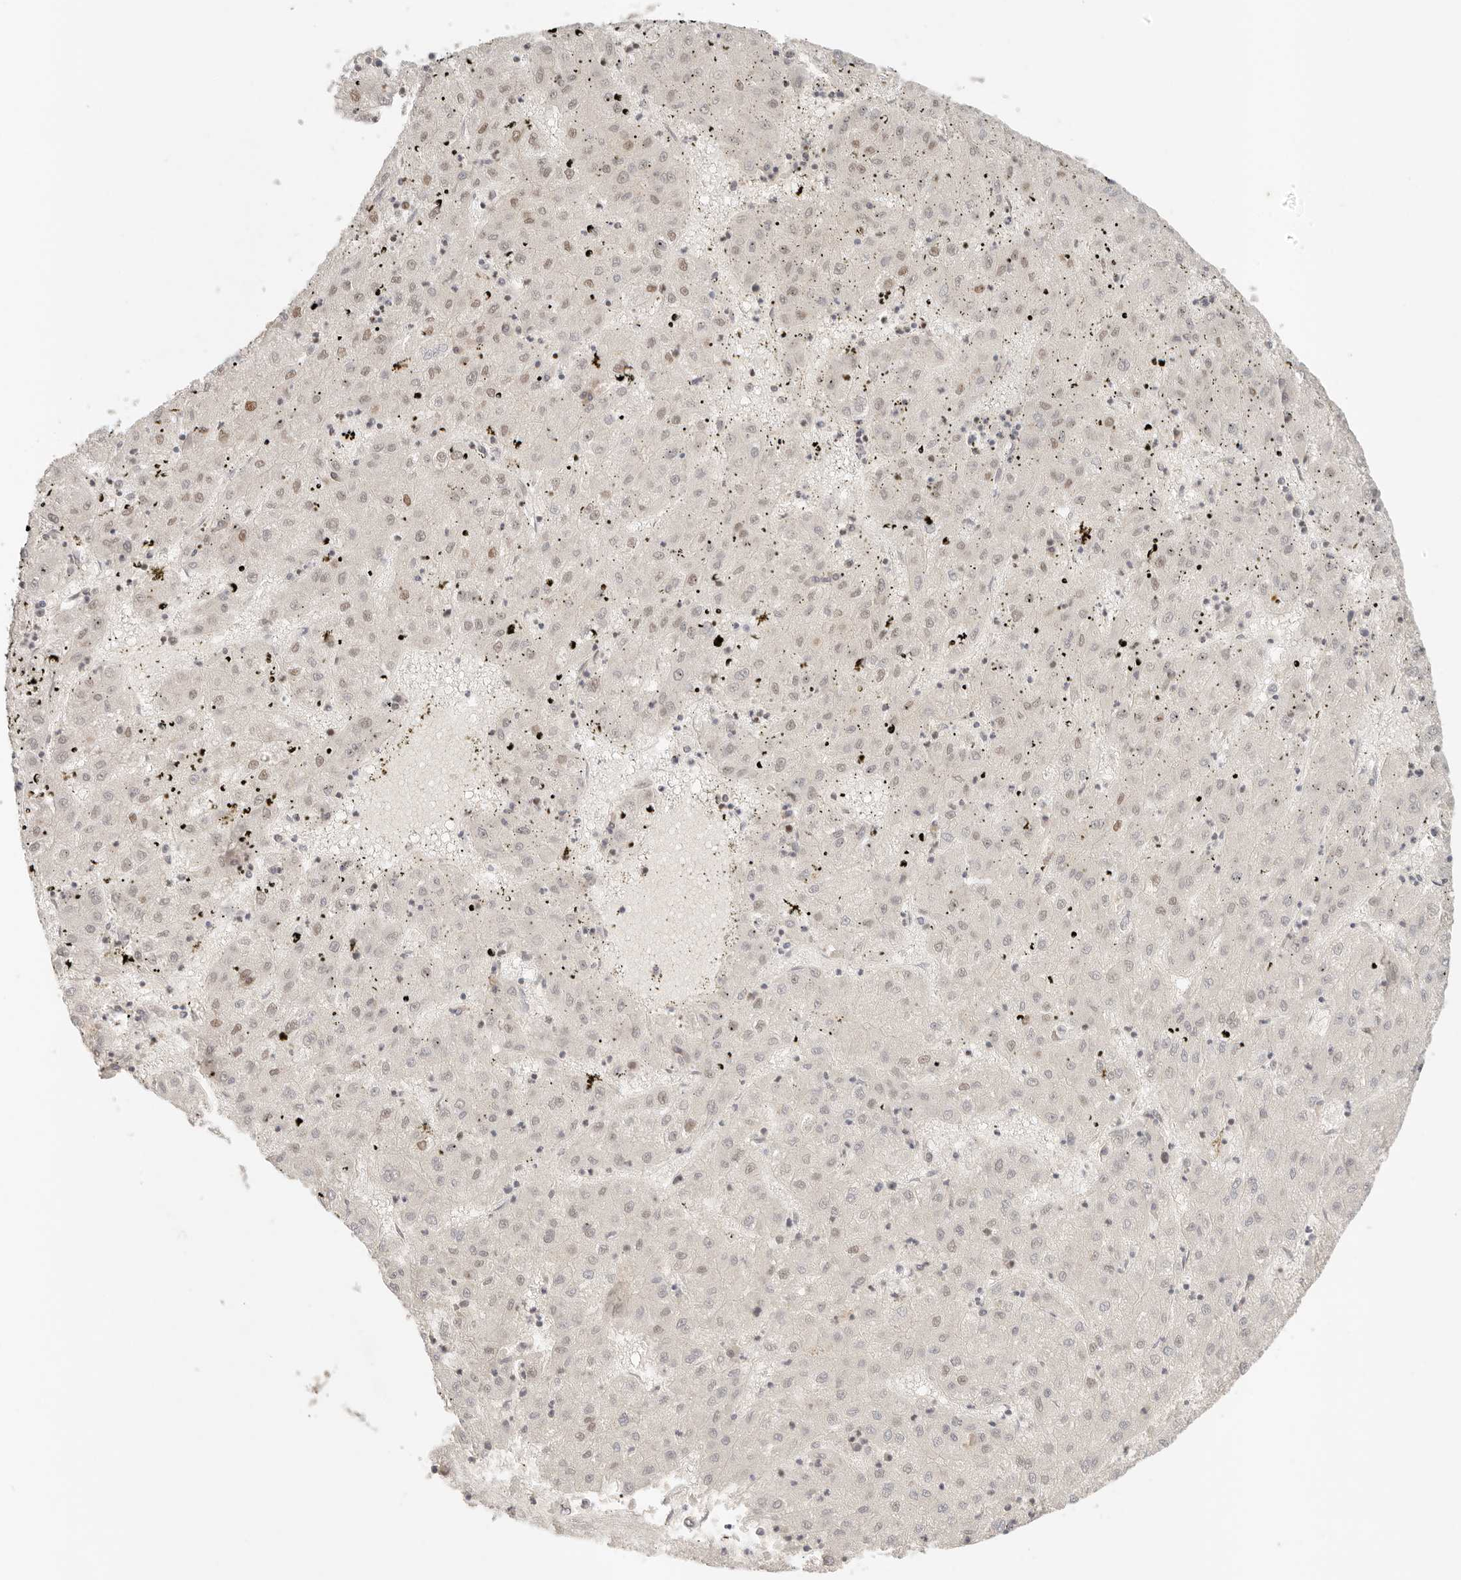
{"staining": {"intensity": "weak", "quantity": "<25%", "location": "nuclear"}, "tissue": "liver cancer", "cell_type": "Tumor cells", "image_type": "cancer", "snomed": [{"axis": "morphology", "description": "Carcinoma, Hepatocellular, NOS"}, {"axis": "topography", "description": "Liver"}], "caption": "Tumor cells show no significant protein staining in liver cancer (hepatocellular carcinoma).", "gene": "HOXC5", "patient": {"sex": "male", "age": 72}}